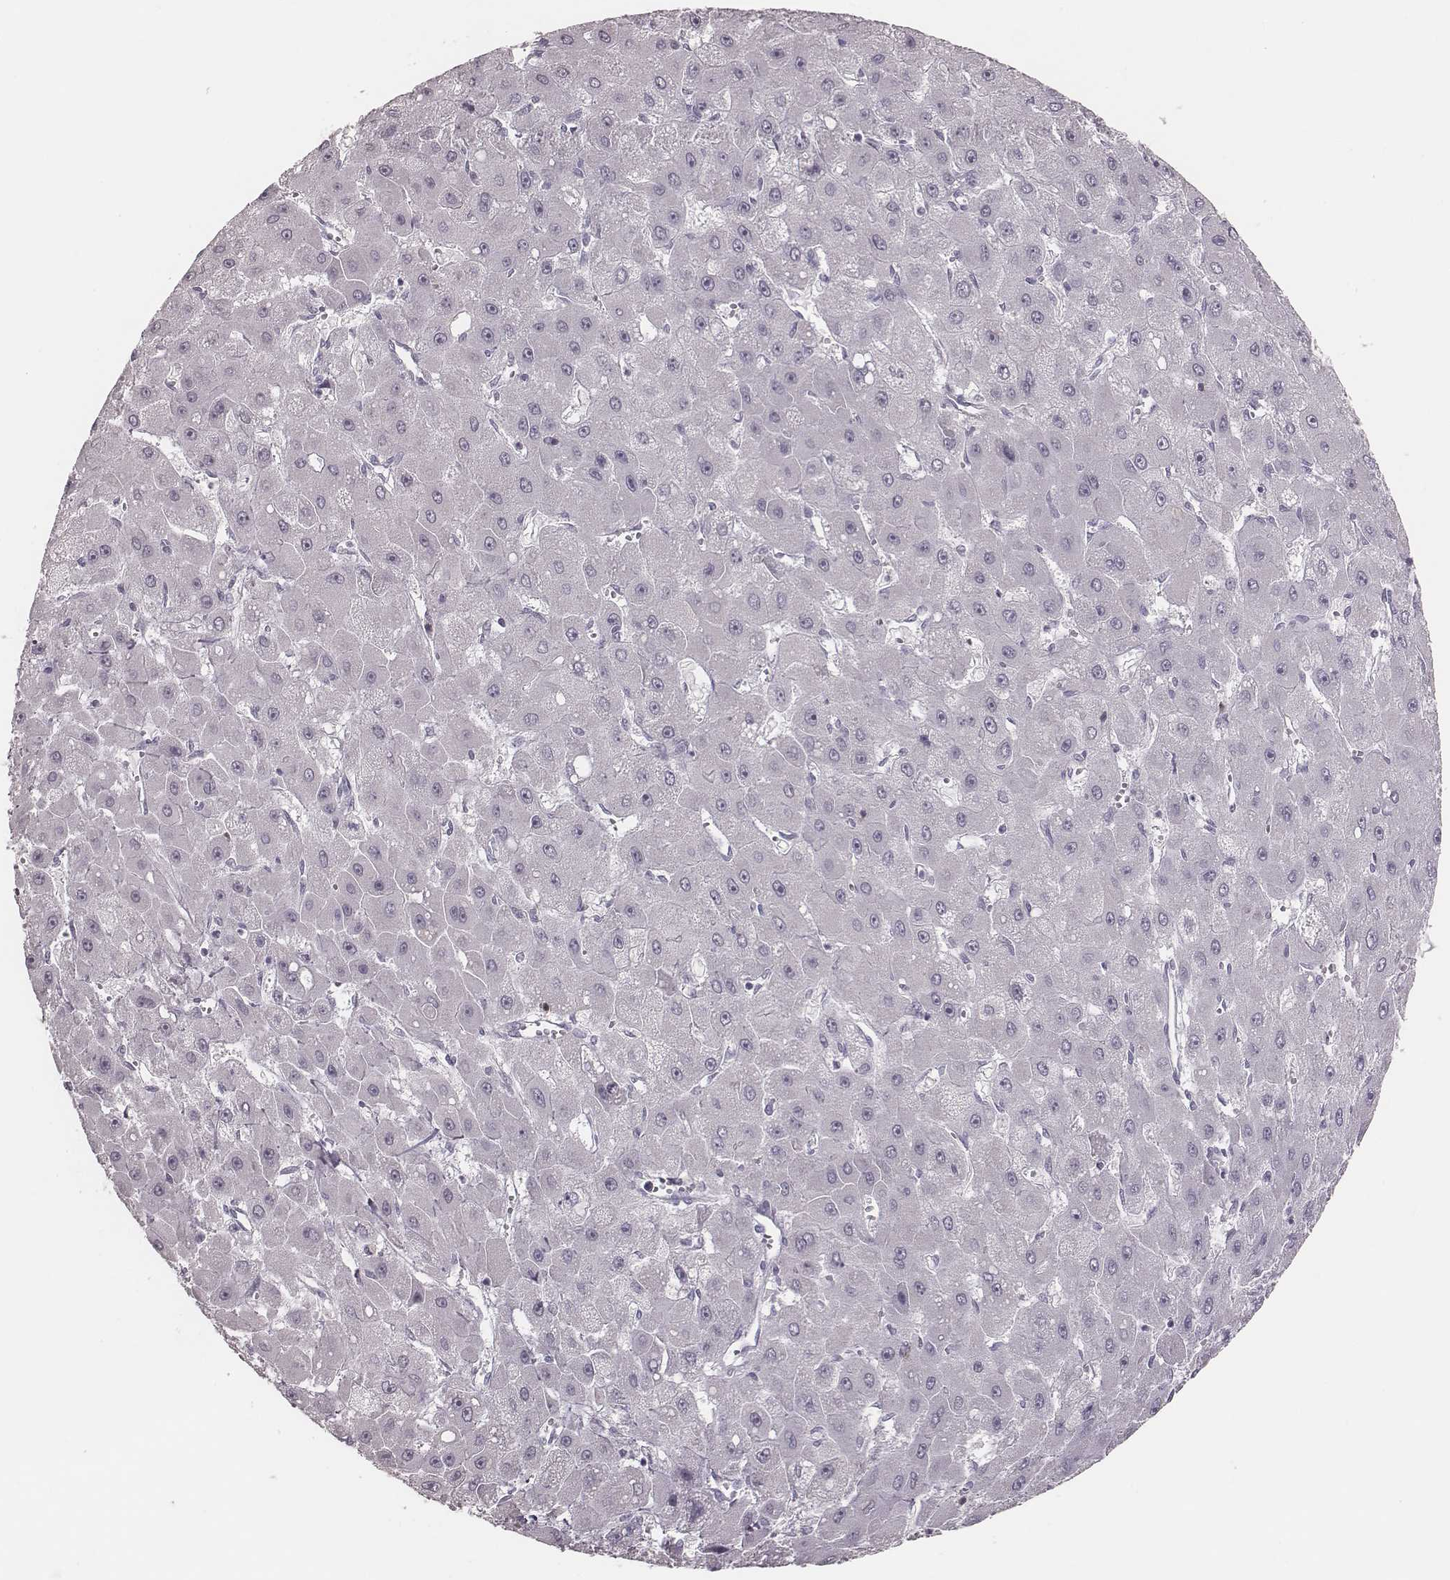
{"staining": {"intensity": "negative", "quantity": "none", "location": "none"}, "tissue": "liver cancer", "cell_type": "Tumor cells", "image_type": "cancer", "snomed": [{"axis": "morphology", "description": "Carcinoma, Hepatocellular, NOS"}, {"axis": "topography", "description": "Liver"}], "caption": "This photomicrograph is of liver cancer stained with immunohistochemistry to label a protein in brown with the nuclei are counter-stained blue. There is no expression in tumor cells.", "gene": "PDCD1", "patient": {"sex": "female", "age": 25}}